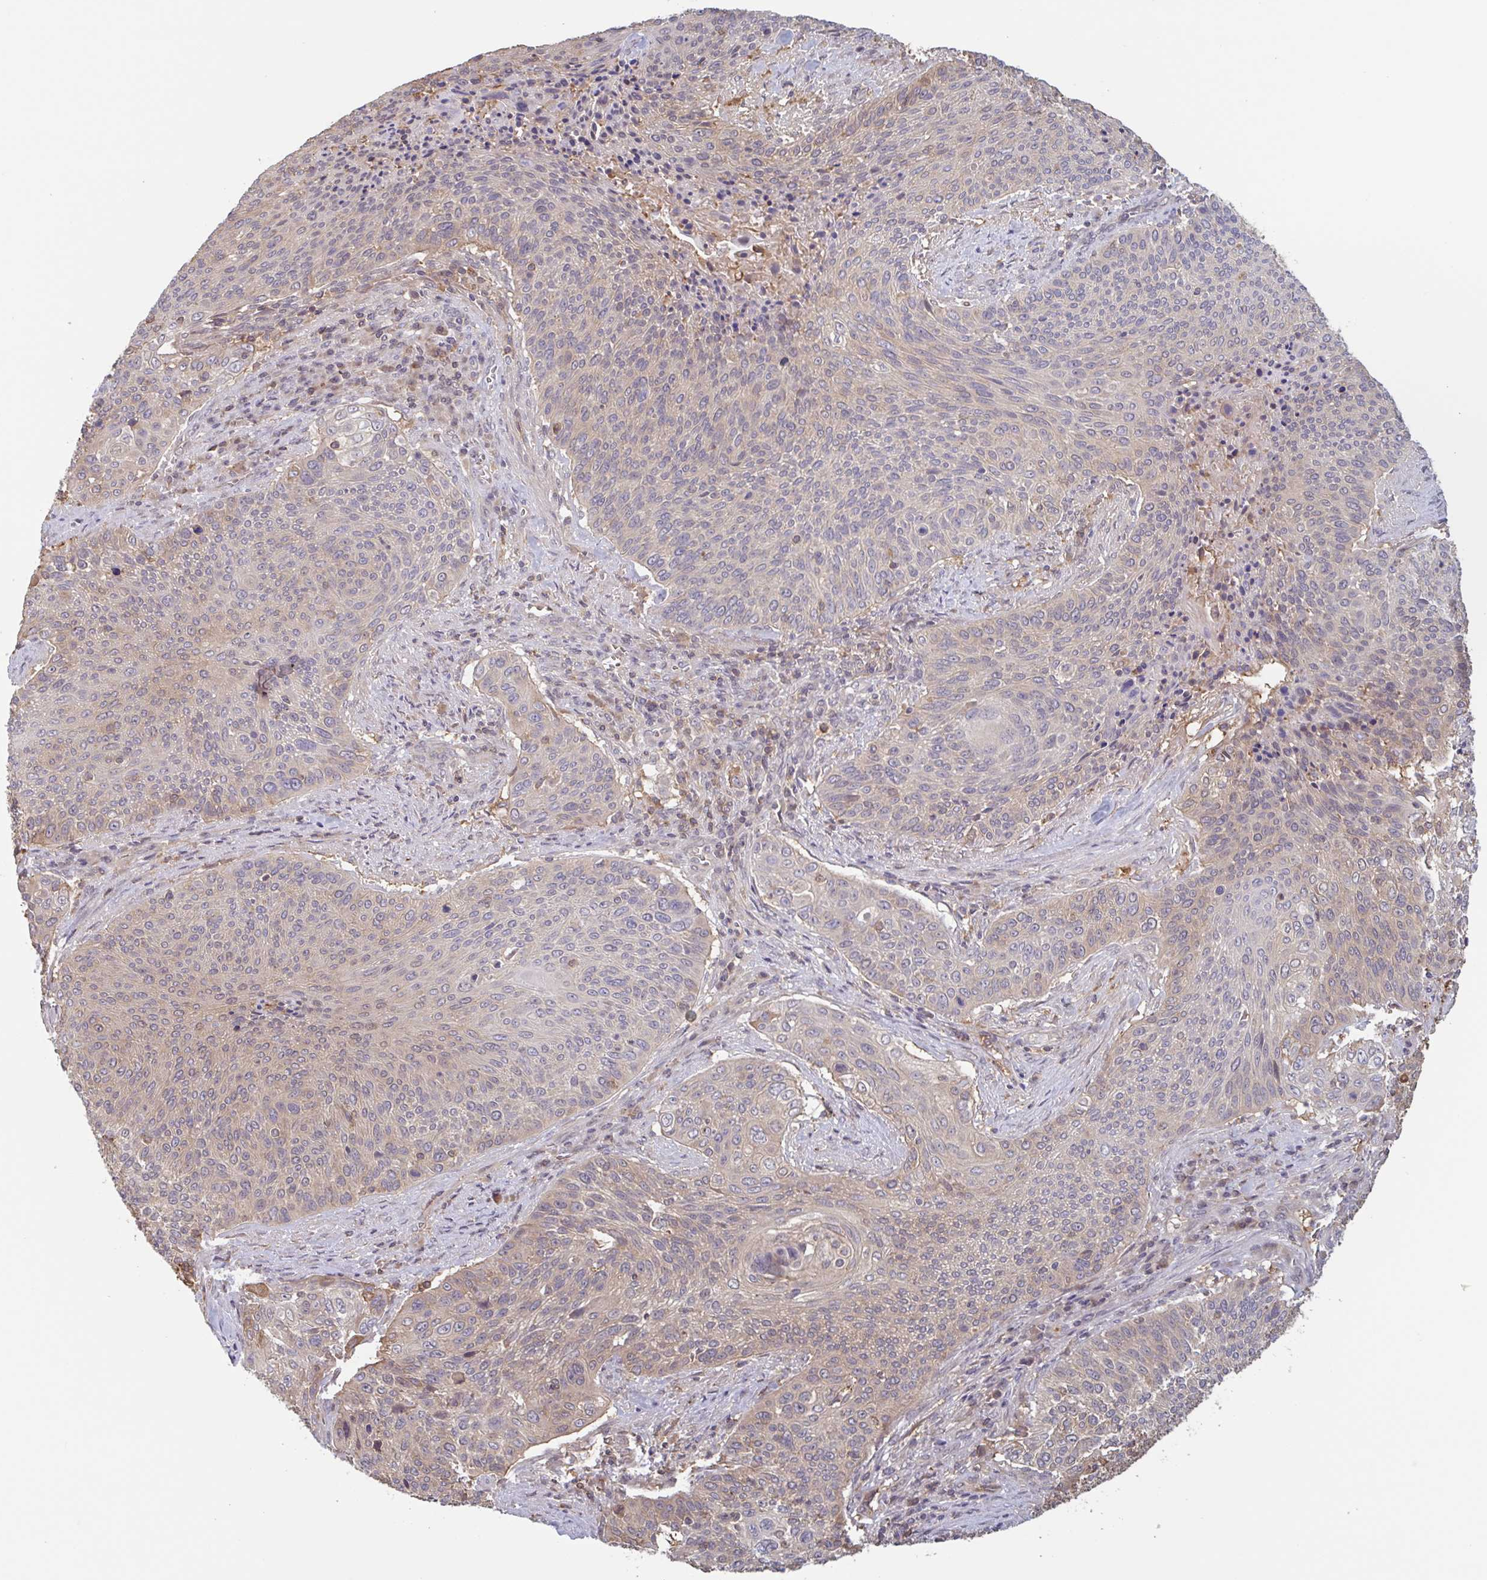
{"staining": {"intensity": "weak", "quantity": "<25%", "location": "cytoplasmic/membranous"}, "tissue": "cervical cancer", "cell_type": "Tumor cells", "image_type": "cancer", "snomed": [{"axis": "morphology", "description": "Squamous cell carcinoma, NOS"}, {"axis": "topography", "description": "Cervix"}], "caption": "A histopathology image of cervical squamous cell carcinoma stained for a protein demonstrates no brown staining in tumor cells.", "gene": "OTOP2", "patient": {"sex": "female", "age": 31}}